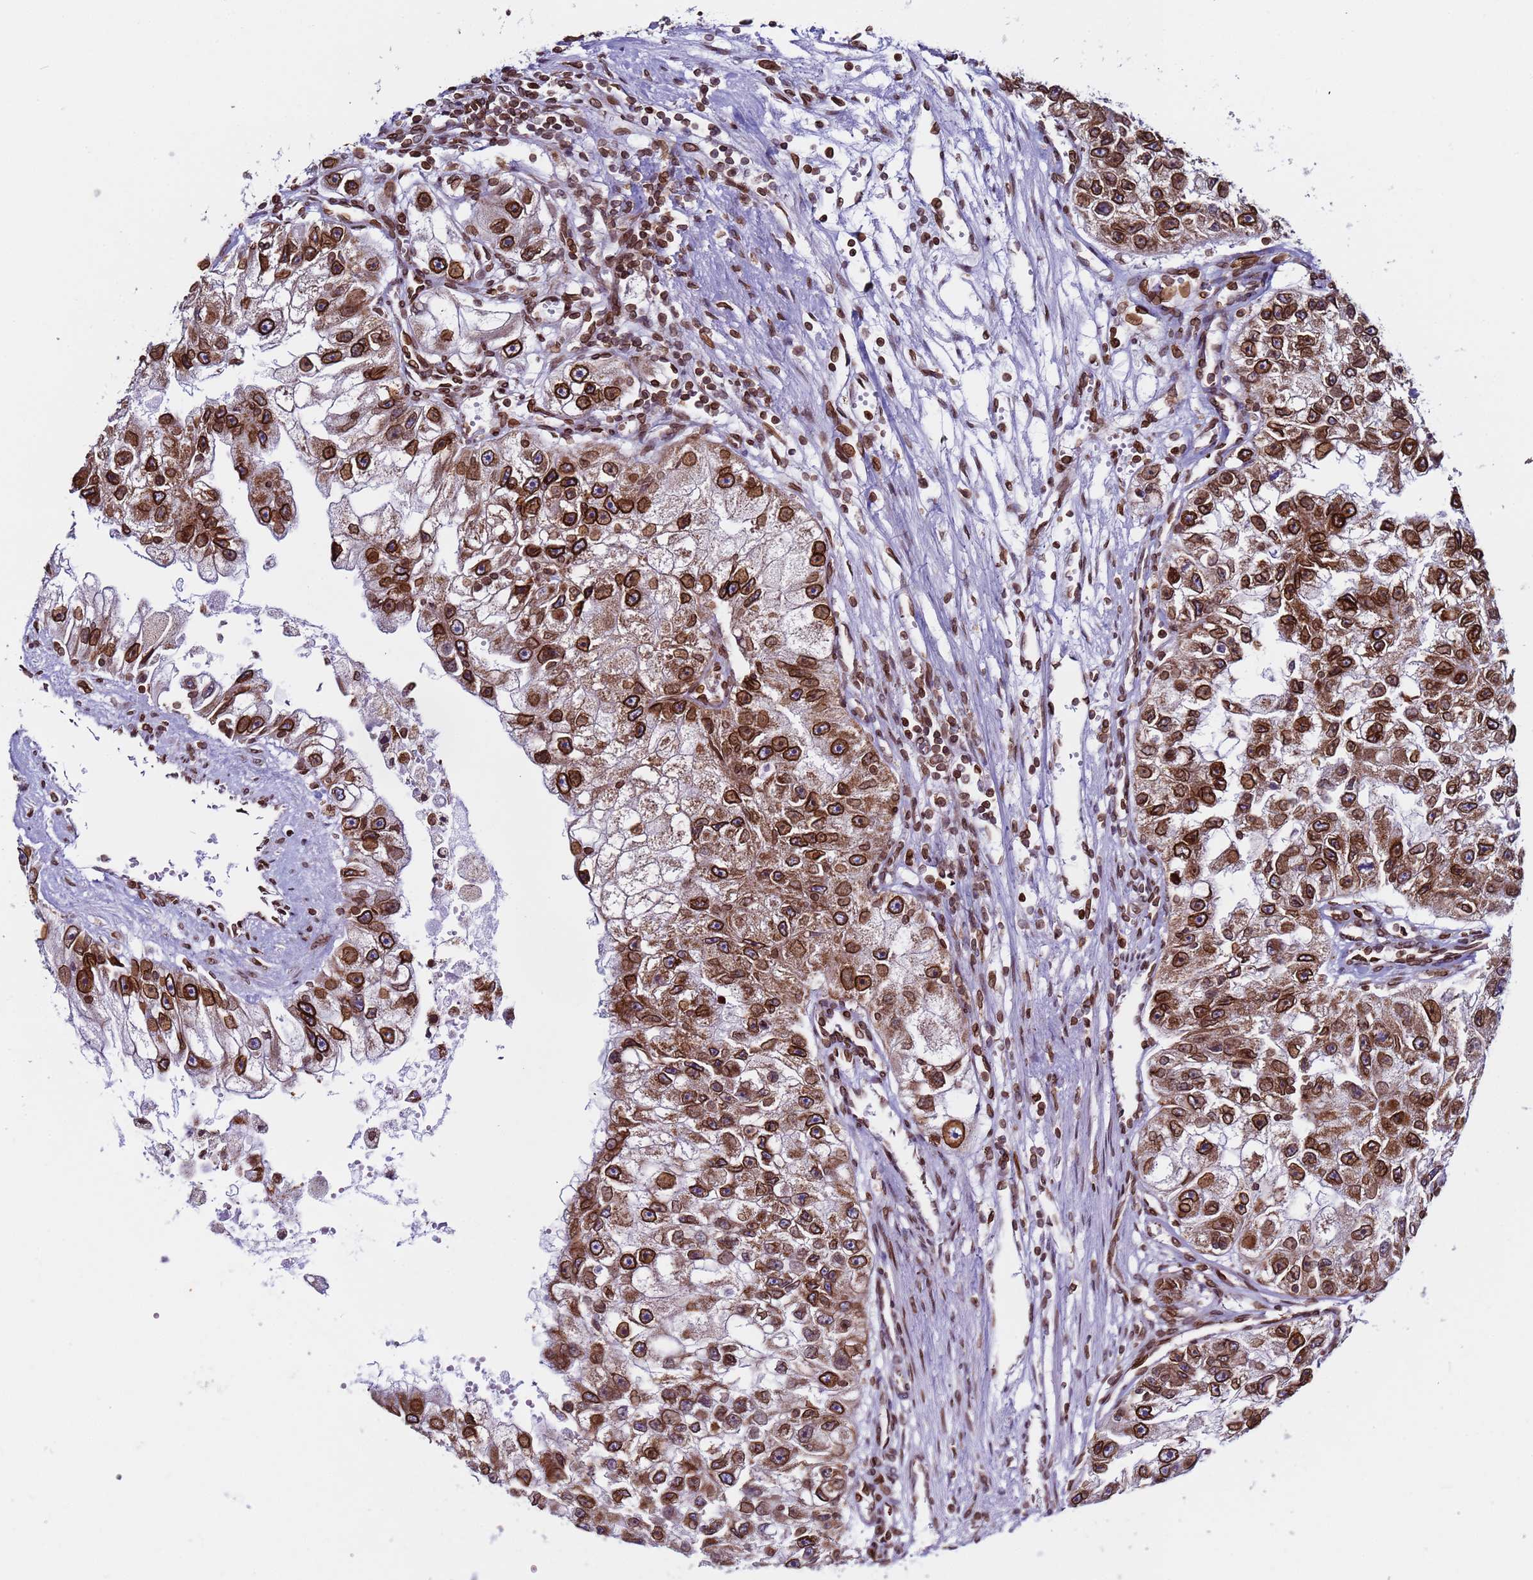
{"staining": {"intensity": "strong", "quantity": ">75%", "location": "cytoplasmic/membranous,nuclear"}, "tissue": "renal cancer", "cell_type": "Tumor cells", "image_type": "cancer", "snomed": [{"axis": "morphology", "description": "Adenocarcinoma, NOS"}, {"axis": "topography", "description": "Kidney"}], "caption": "Human renal cancer stained with a protein marker demonstrates strong staining in tumor cells.", "gene": "TOR1AIP1", "patient": {"sex": "male", "age": 63}}